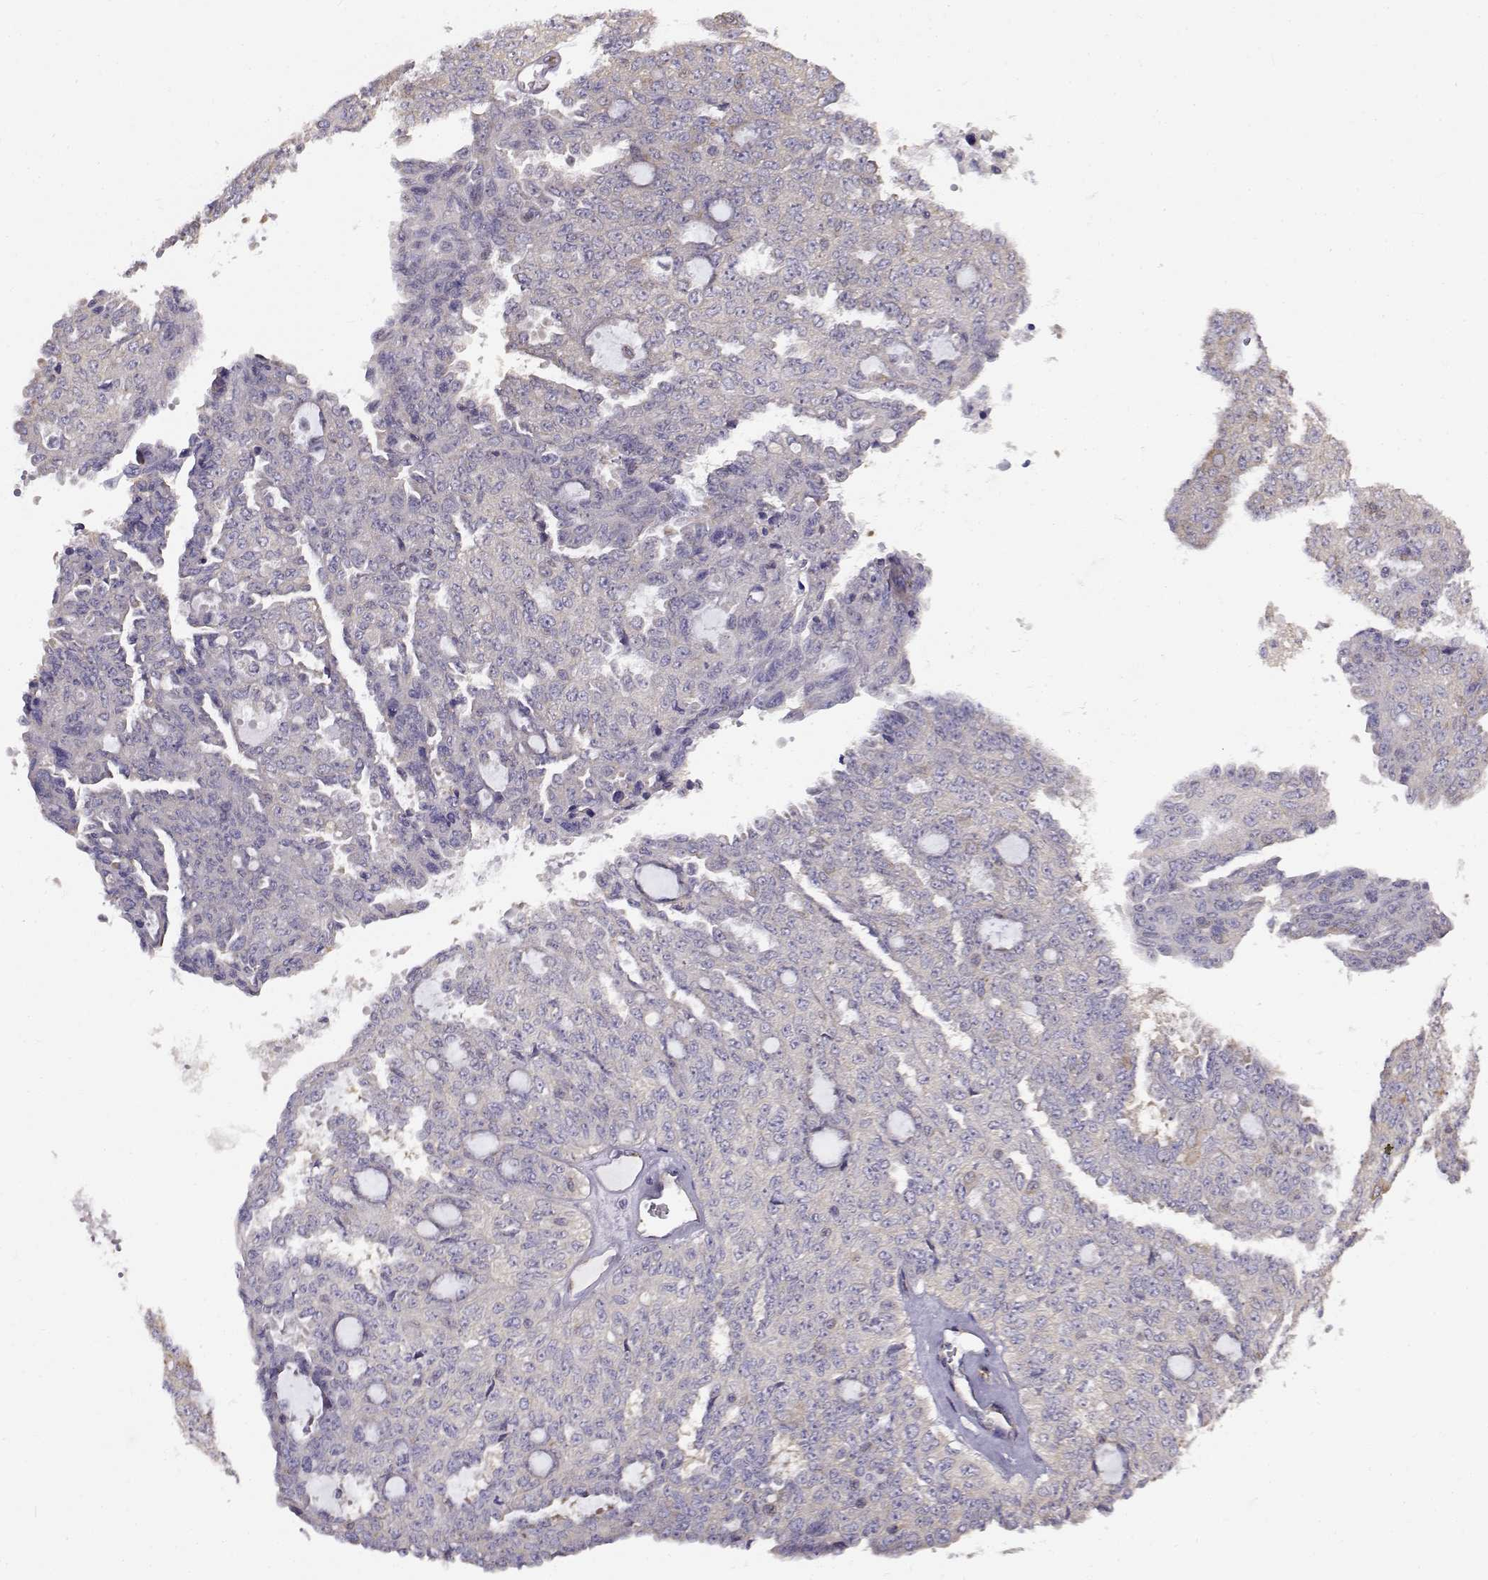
{"staining": {"intensity": "negative", "quantity": "none", "location": "none"}, "tissue": "ovarian cancer", "cell_type": "Tumor cells", "image_type": "cancer", "snomed": [{"axis": "morphology", "description": "Cystadenocarcinoma, serous, NOS"}, {"axis": "topography", "description": "Ovary"}], "caption": "A high-resolution histopathology image shows immunohistochemistry (IHC) staining of serous cystadenocarcinoma (ovarian), which shows no significant staining in tumor cells.", "gene": "BEND6", "patient": {"sex": "female", "age": 71}}